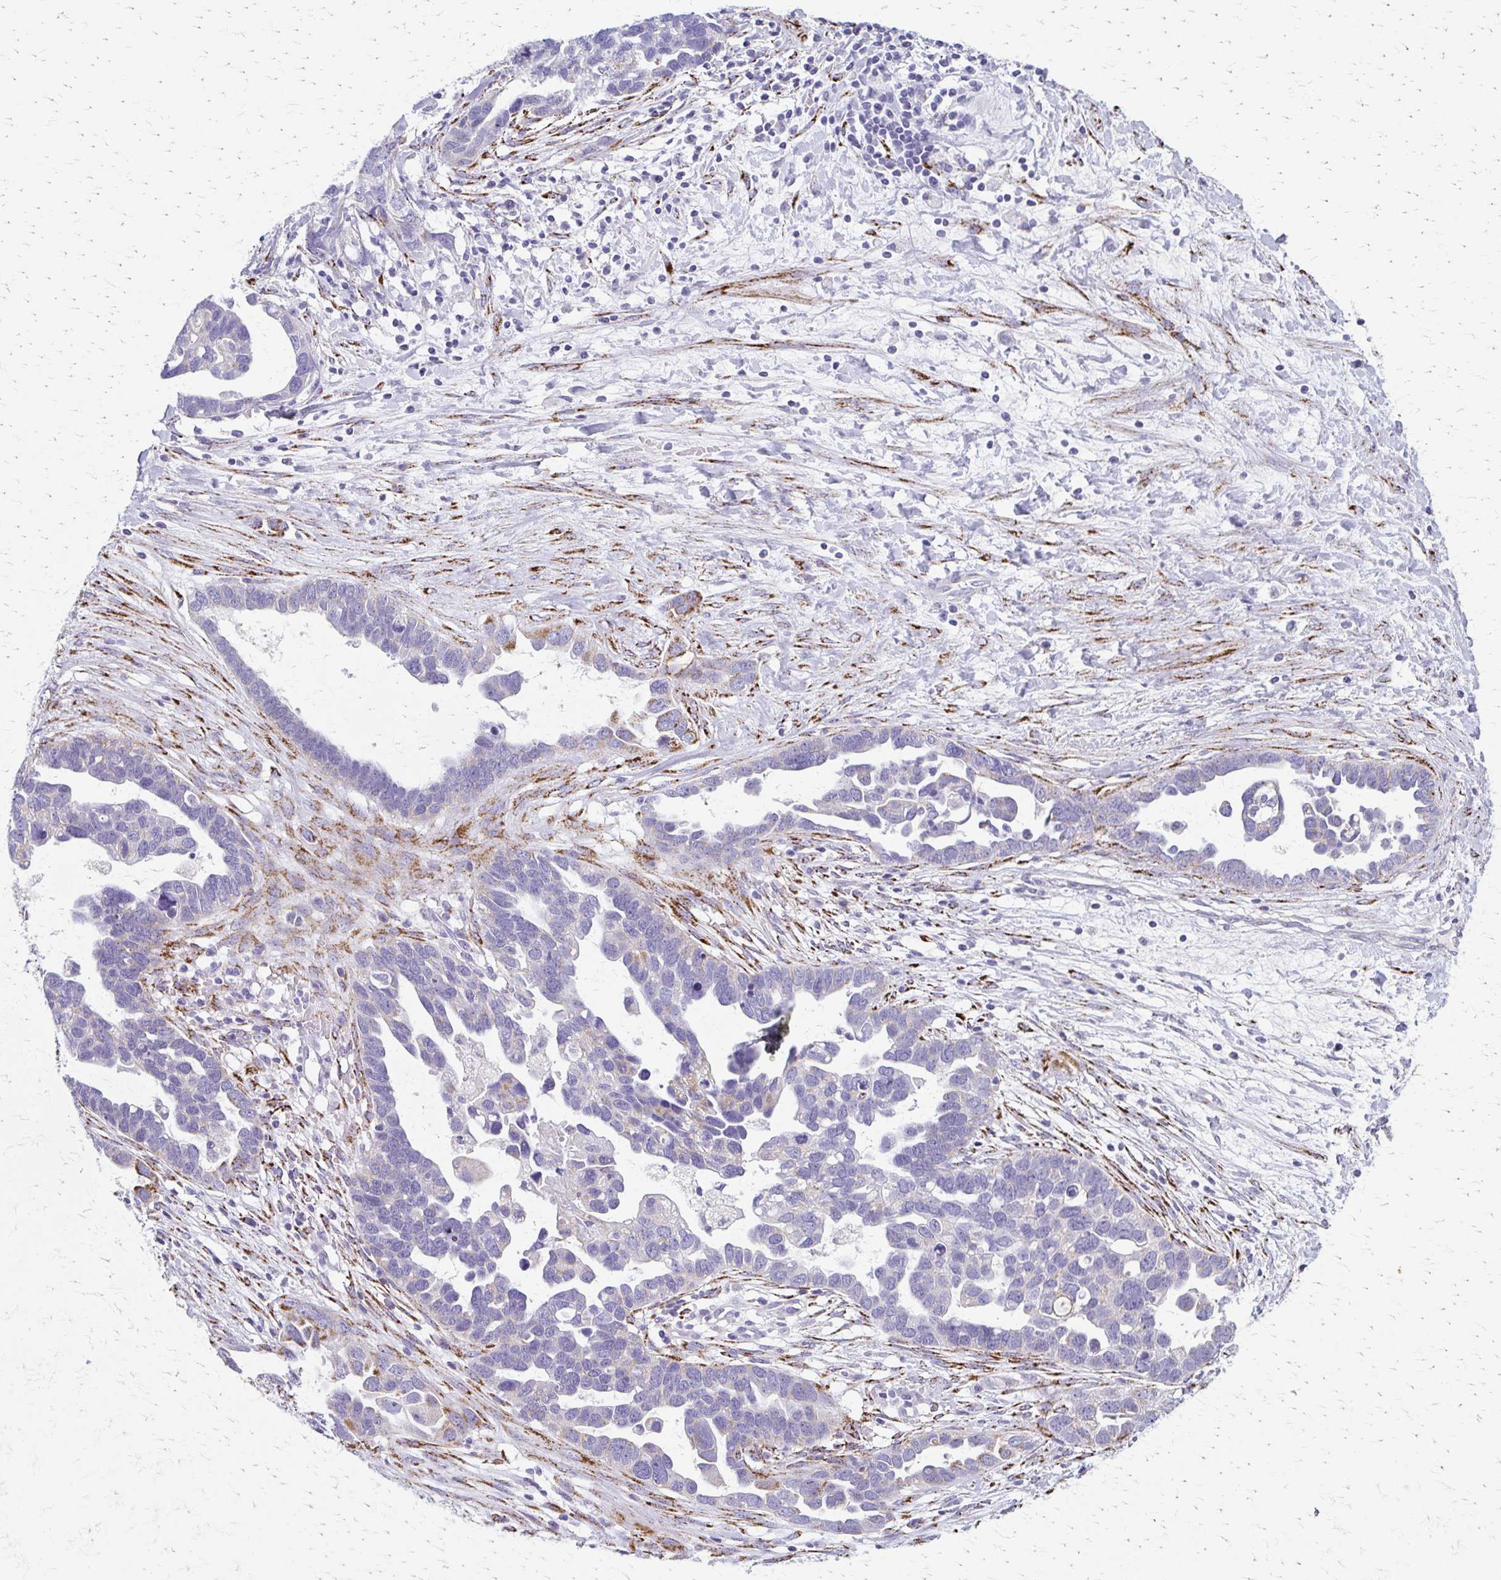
{"staining": {"intensity": "negative", "quantity": "none", "location": "none"}, "tissue": "ovarian cancer", "cell_type": "Tumor cells", "image_type": "cancer", "snomed": [{"axis": "morphology", "description": "Cystadenocarcinoma, serous, NOS"}, {"axis": "topography", "description": "Ovary"}], "caption": "Histopathology image shows no protein positivity in tumor cells of ovarian cancer tissue.", "gene": "ZSCAN5B", "patient": {"sex": "female", "age": 54}}